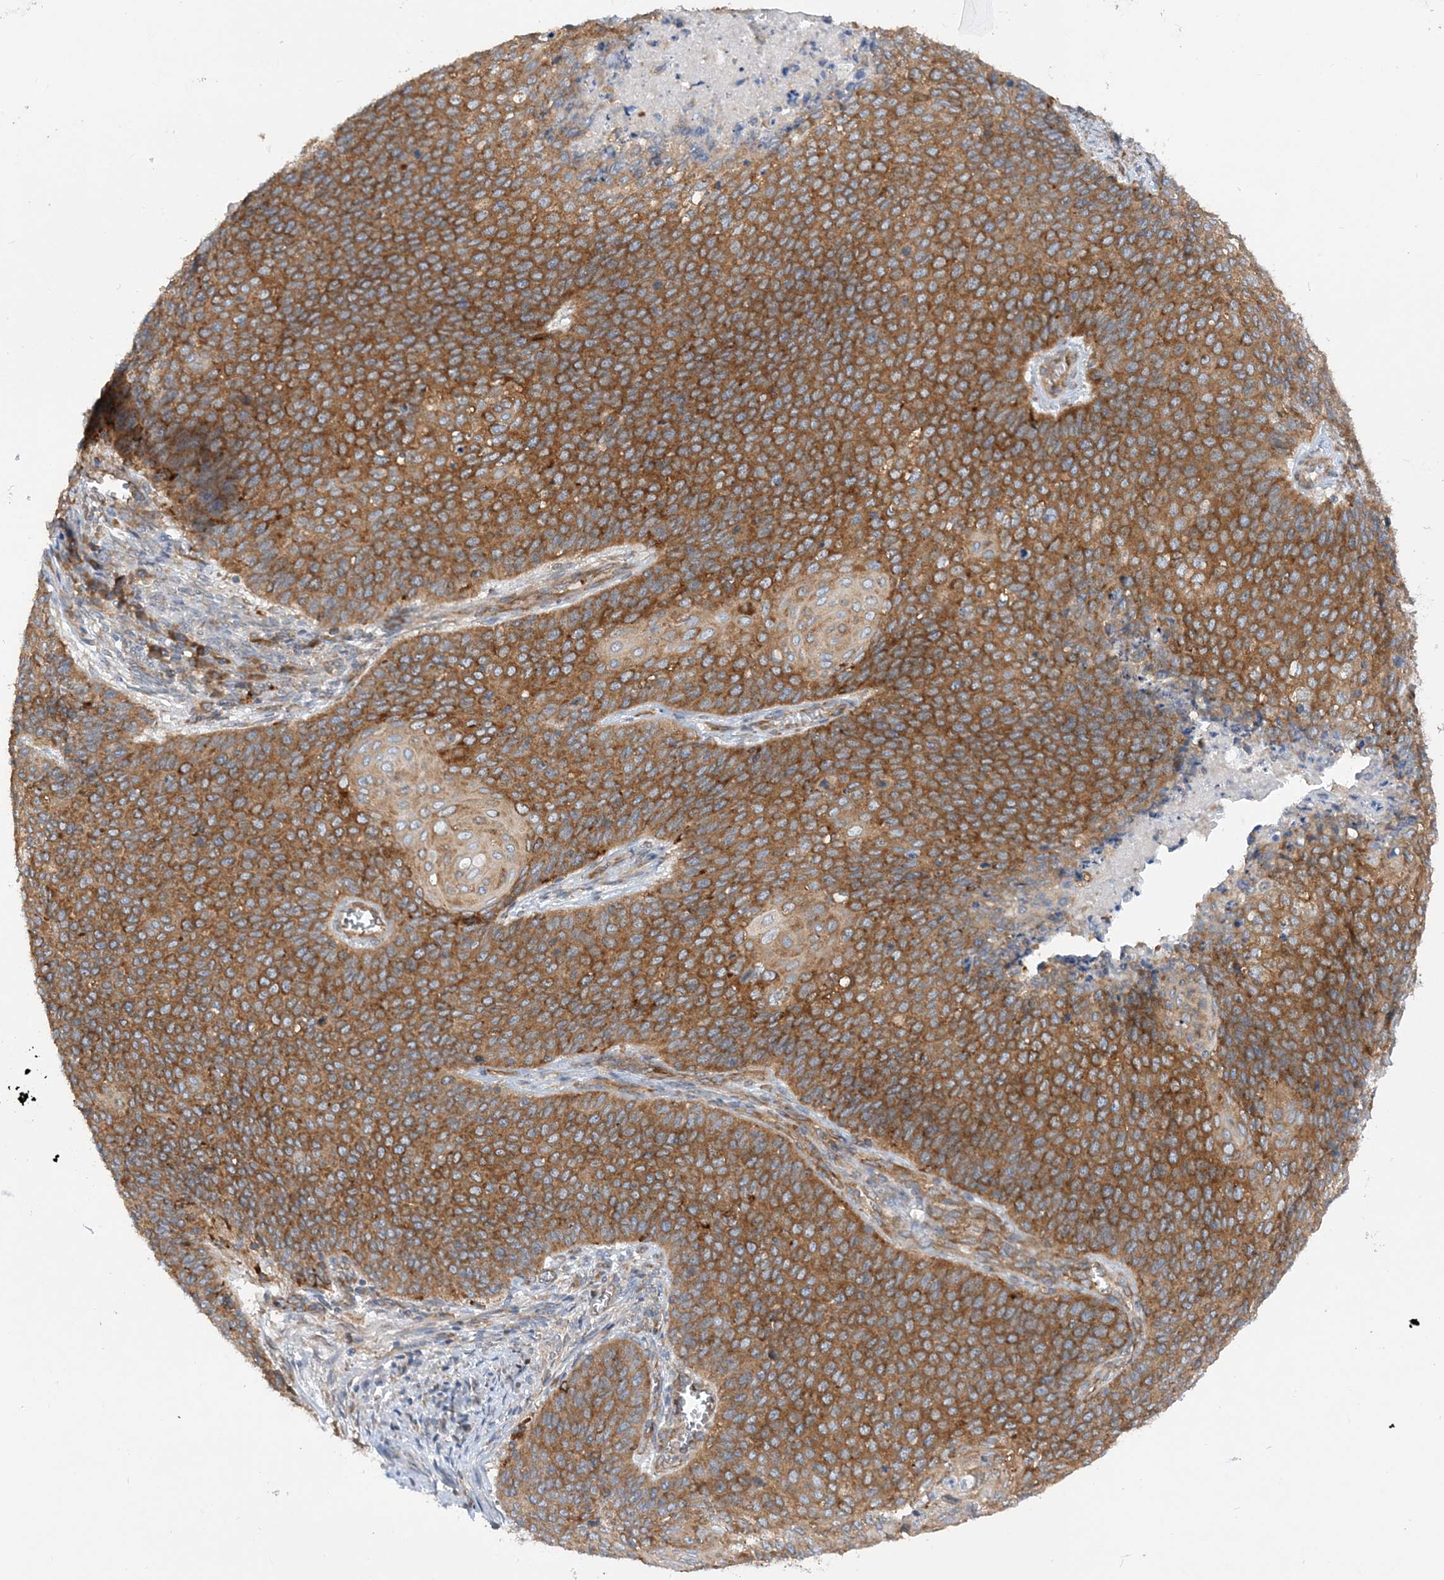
{"staining": {"intensity": "strong", "quantity": ">75%", "location": "cytoplasmic/membranous"}, "tissue": "cervical cancer", "cell_type": "Tumor cells", "image_type": "cancer", "snomed": [{"axis": "morphology", "description": "Squamous cell carcinoma, NOS"}, {"axis": "topography", "description": "Cervix"}], "caption": "IHC staining of cervical squamous cell carcinoma, which demonstrates high levels of strong cytoplasmic/membranous positivity in about >75% of tumor cells indicating strong cytoplasmic/membranous protein positivity. The staining was performed using DAB (brown) for protein detection and nuclei were counterstained in hematoxylin (blue).", "gene": "LARP4B", "patient": {"sex": "female", "age": 39}}